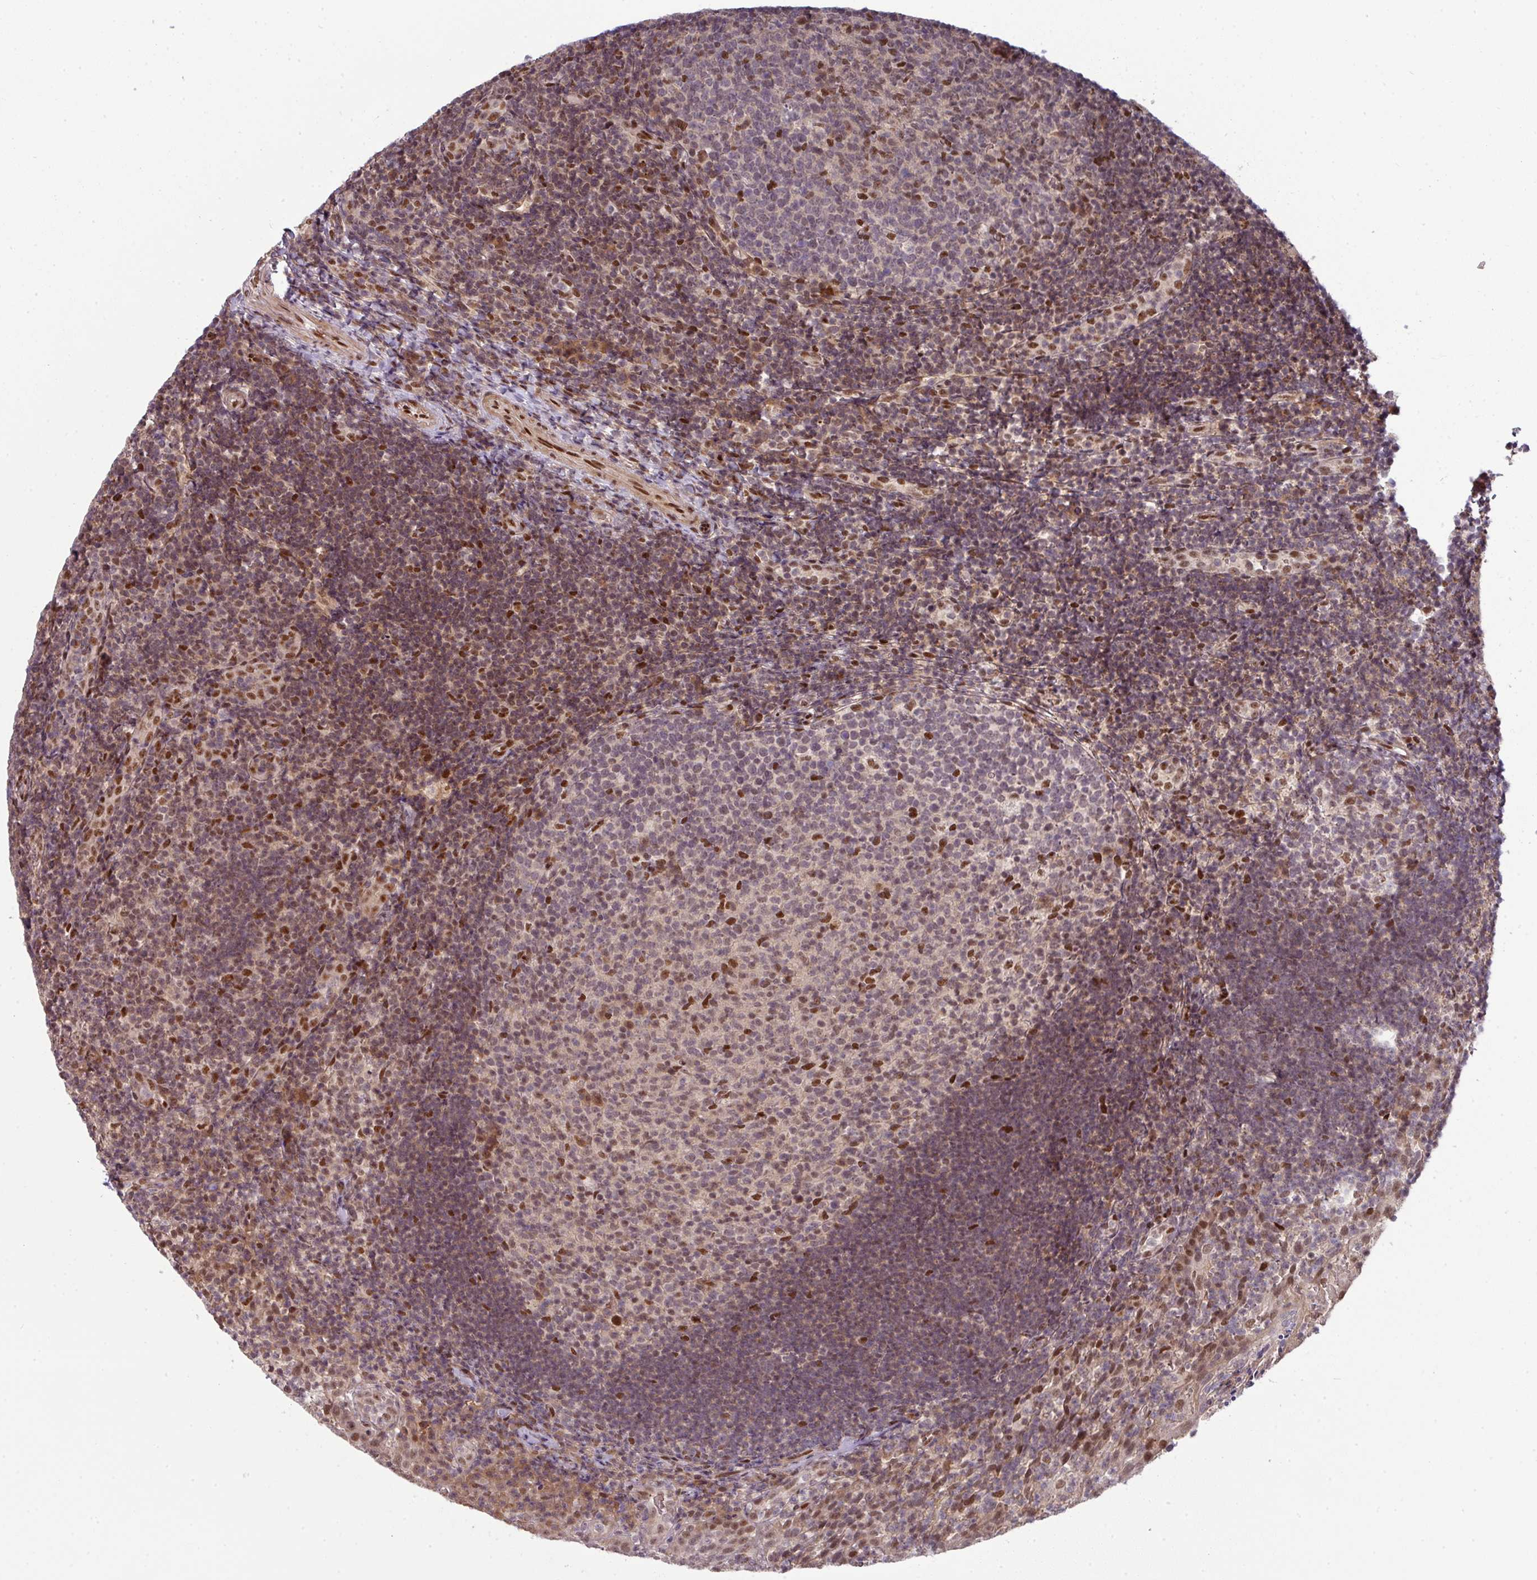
{"staining": {"intensity": "strong", "quantity": "<25%", "location": "nuclear"}, "tissue": "tonsil", "cell_type": "Germinal center cells", "image_type": "normal", "snomed": [{"axis": "morphology", "description": "Normal tissue, NOS"}, {"axis": "topography", "description": "Tonsil"}], "caption": "This micrograph exhibits IHC staining of unremarkable tonsil, with medium strong nuclear expression in approximately <25% of germinal center cells.", "gene": "CIC", "patient": {"sex": "female", "age": 10}}